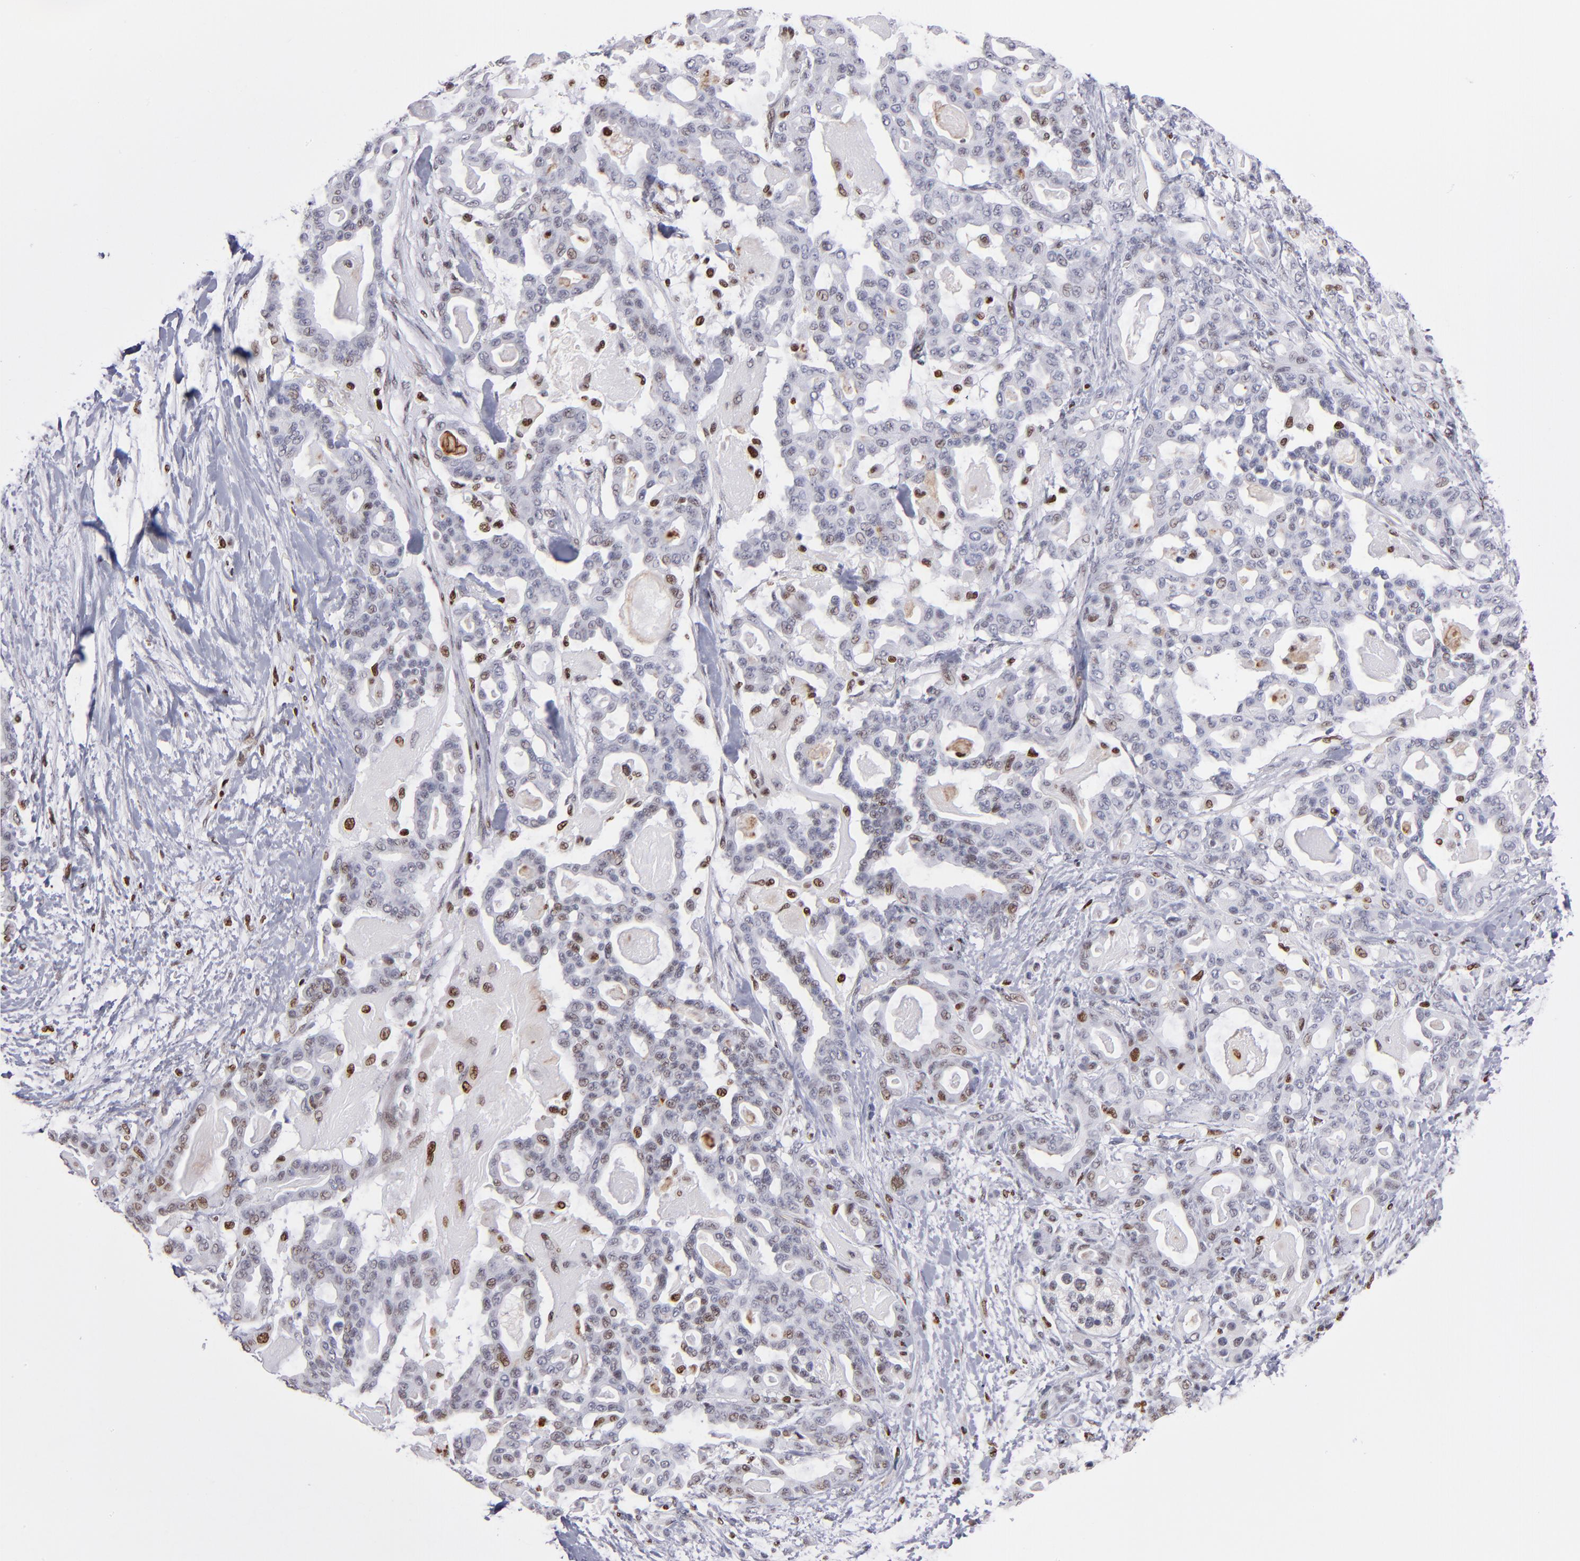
{"staining": {"intensity": "moderate", "quantity": "<25%", "location": "nuclear"}, "tissue": "pancreatic cancer", "cell_type": "Tumor cells", "image_type": "cancer", "snomed": [{"axis": "morphology", "description": "Adenocarcinoma, NOS"}, {"axis": "topography", "description": "Pancreas"}], "caption": "An immunohistochemistry photomicrograph of tumor tissue is shown. Protein staining in brown shows moderate nuclear positivity in pancreatic cancer within tumor cells. The staining was performed using DAB, with brown indicating positive protein expression. Nuclei are stained blue with hematoxylin.", "gene": "POLA1", "patient": {"sex": "male", "age": 63}}